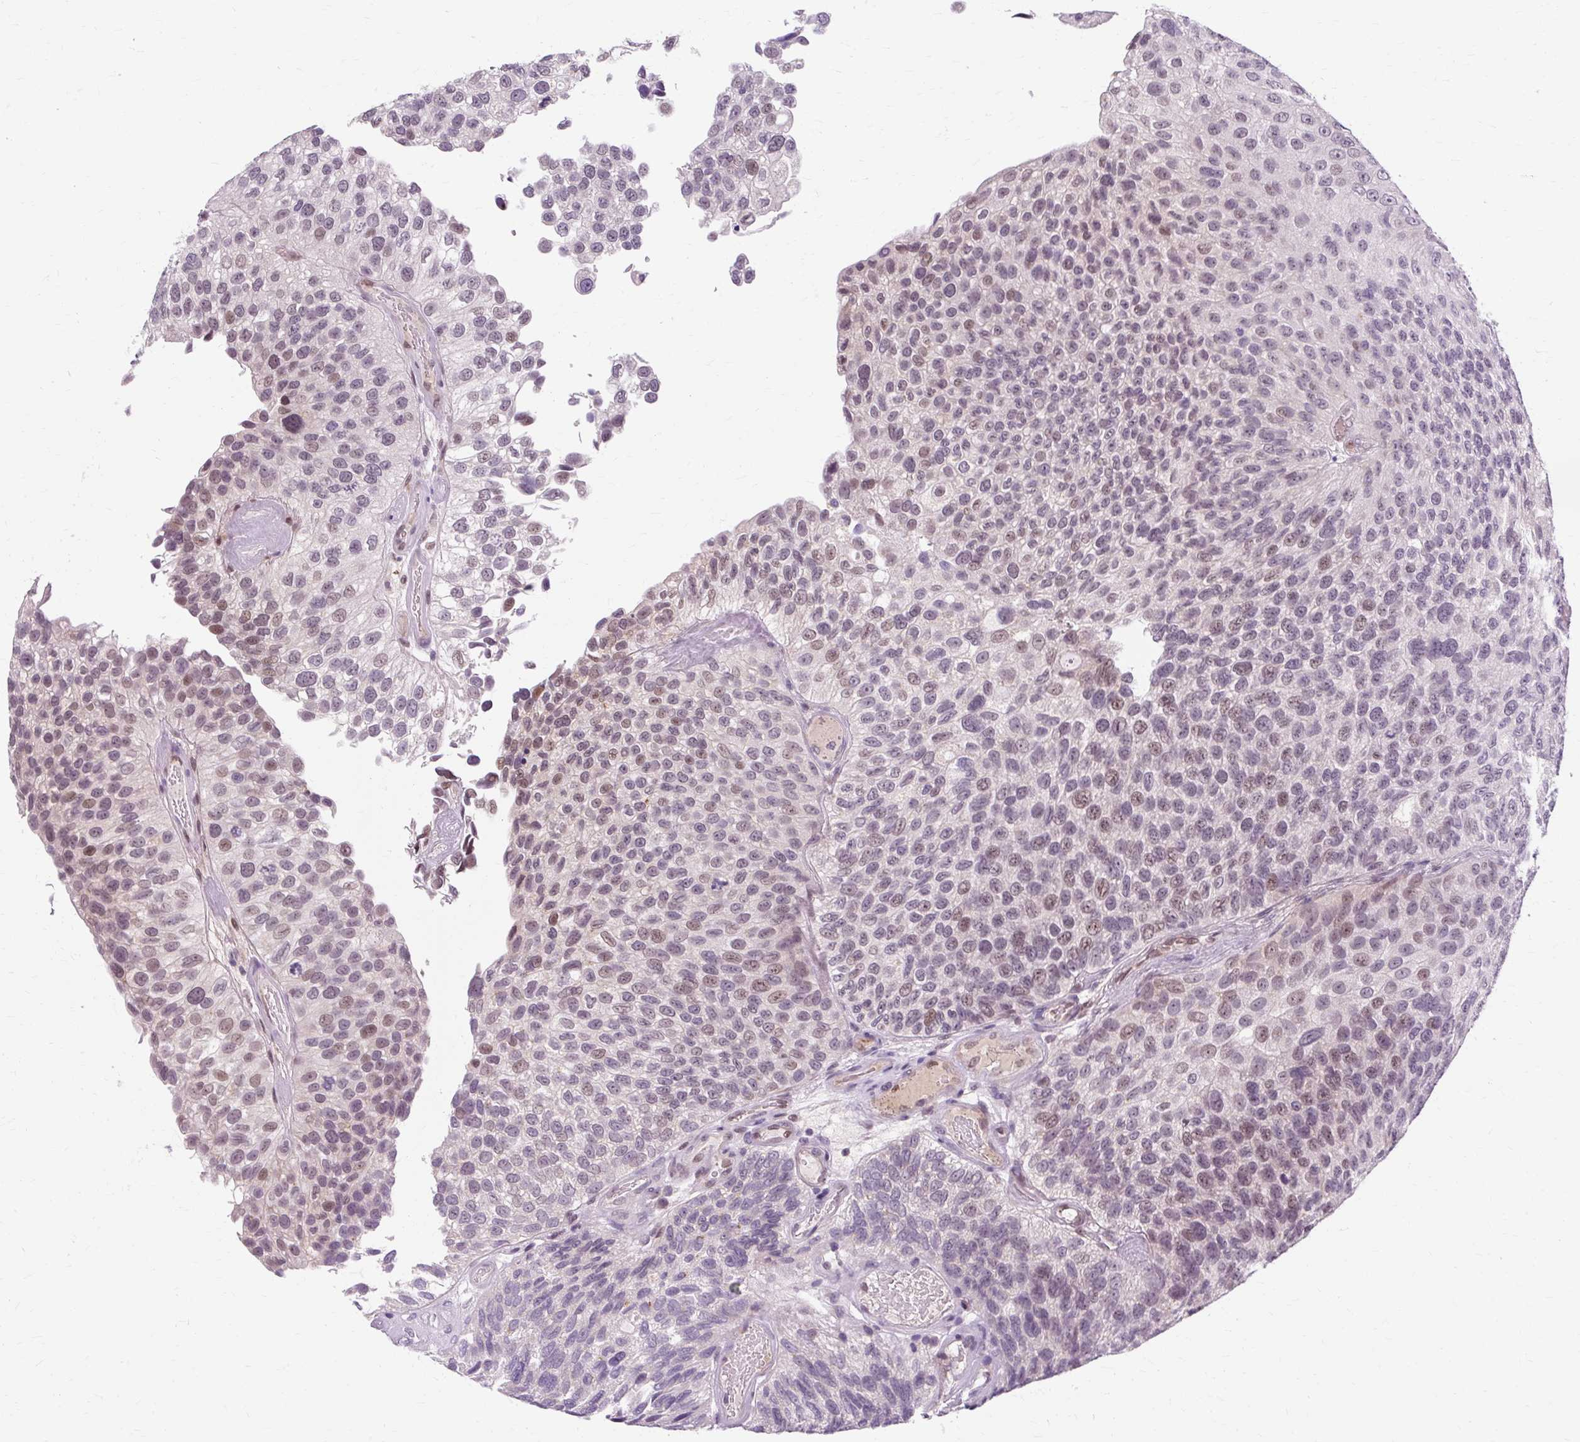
{"staining": {"intensity": "weak", "quantity": "25%-75%", "location": "nuclear"}, "tissue": "urothelial cancer", "cell_type": "Tumor cells", "image_type": "cancer", "snomed": [{"axis": "morphology", "description": "Urothelial carcinoma, NOS"}, {"axis": "topography", "description": "Urinary bladder"}], "caption": "This is a histology image of IHC staining of transitional cell carcinoma, which shows weak staining in the nuclear of tumor cells.", "gene": "RYBP", "patient": {"sex": "male", "age": 87}}